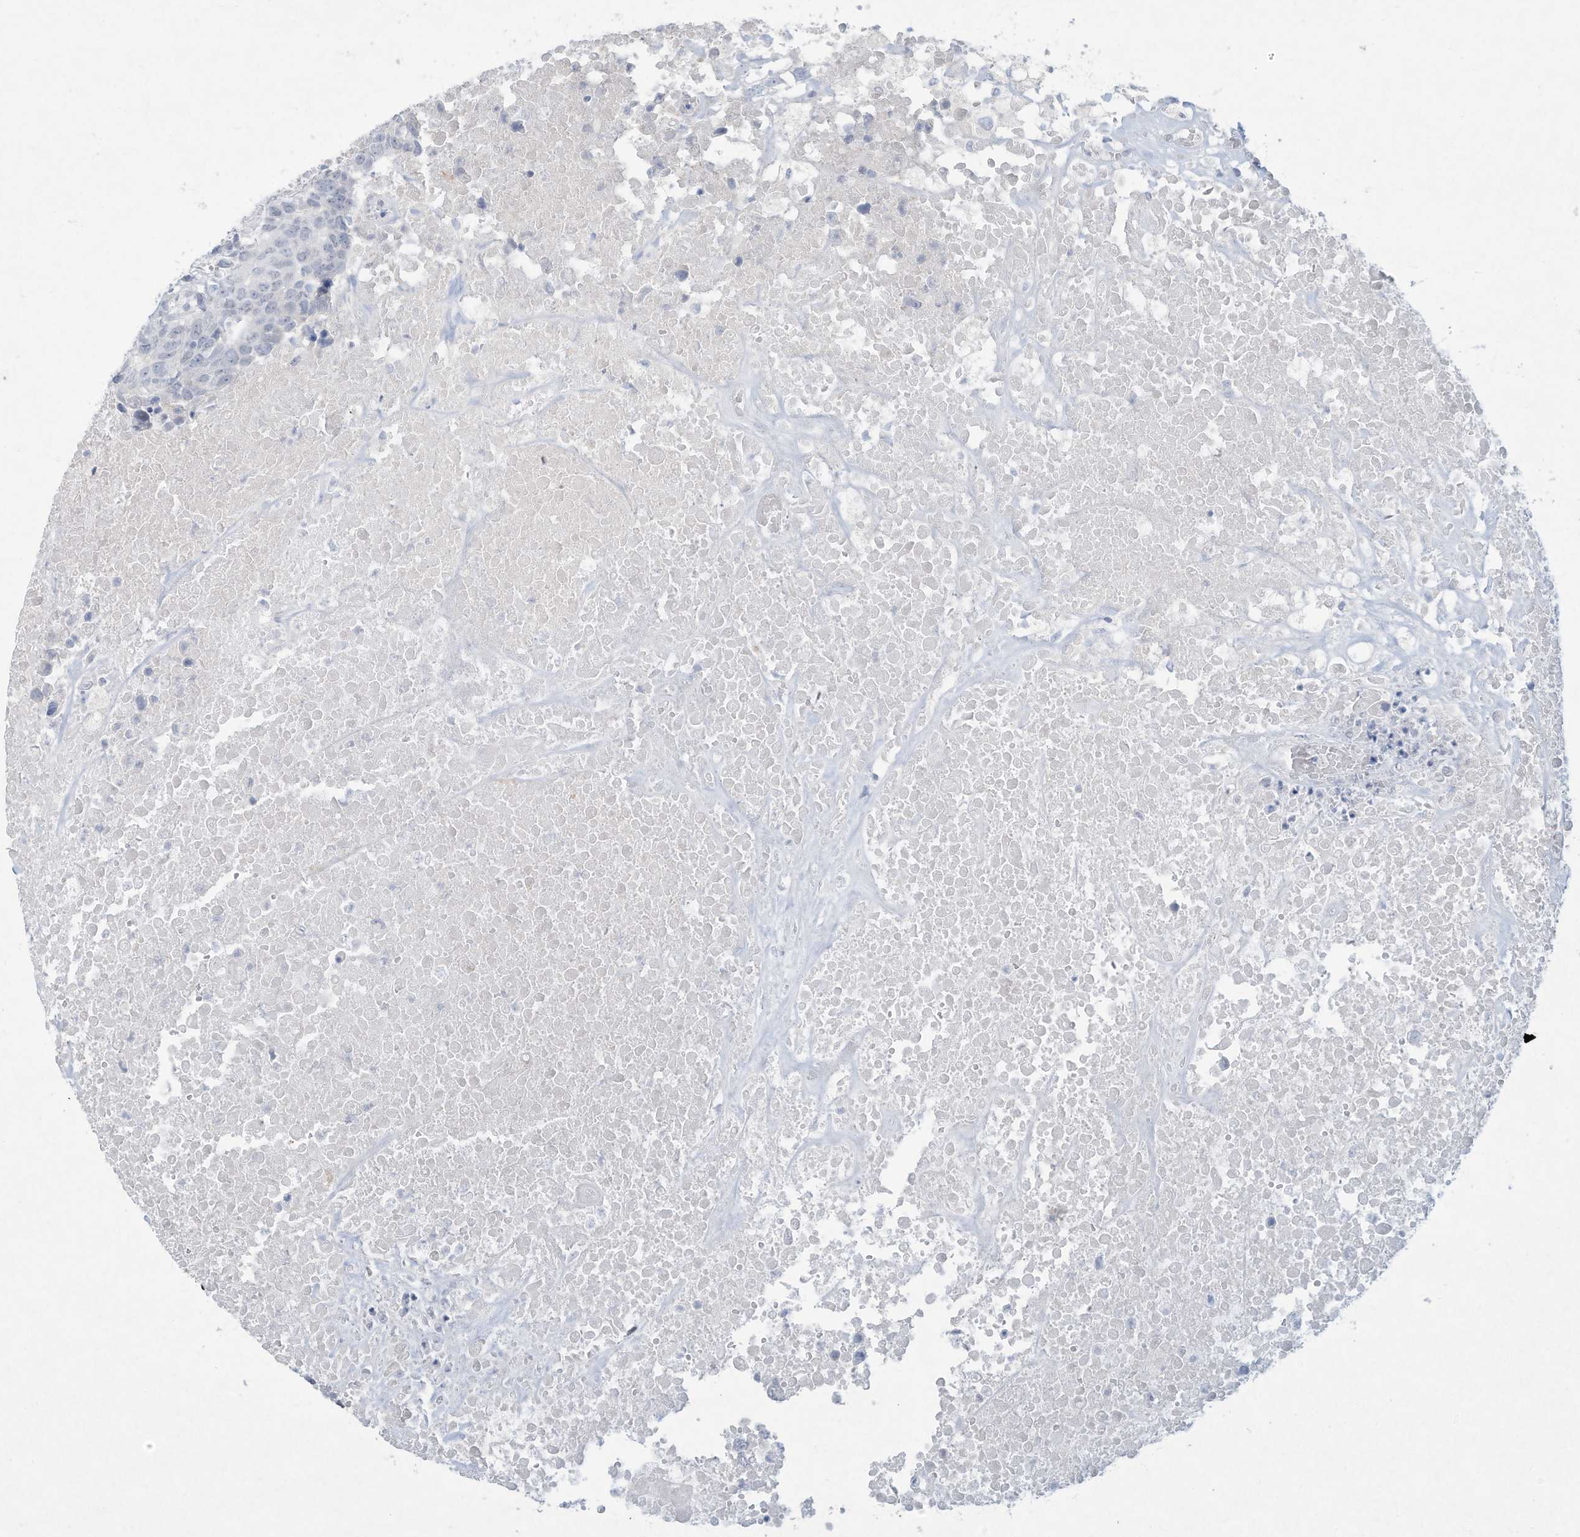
{"staining": {"intensity": "negative", "quantity": "none", "location": "none"}, "tissue": "head and neck cancer", "cell_type": "Tumor cells", "image_type": "cancer", "snomed": [{"axis": "morphology", "description": "Squamous cell carcinoma, NOS"}, {"axis": "topography", "description": "Head-Neck"}], "caption": "Tumor cells show no significant protein expression in head and neck squamous cell carcinoma.", "gene": "PAX6", "patient": {"sex": "male", "age": 66}}